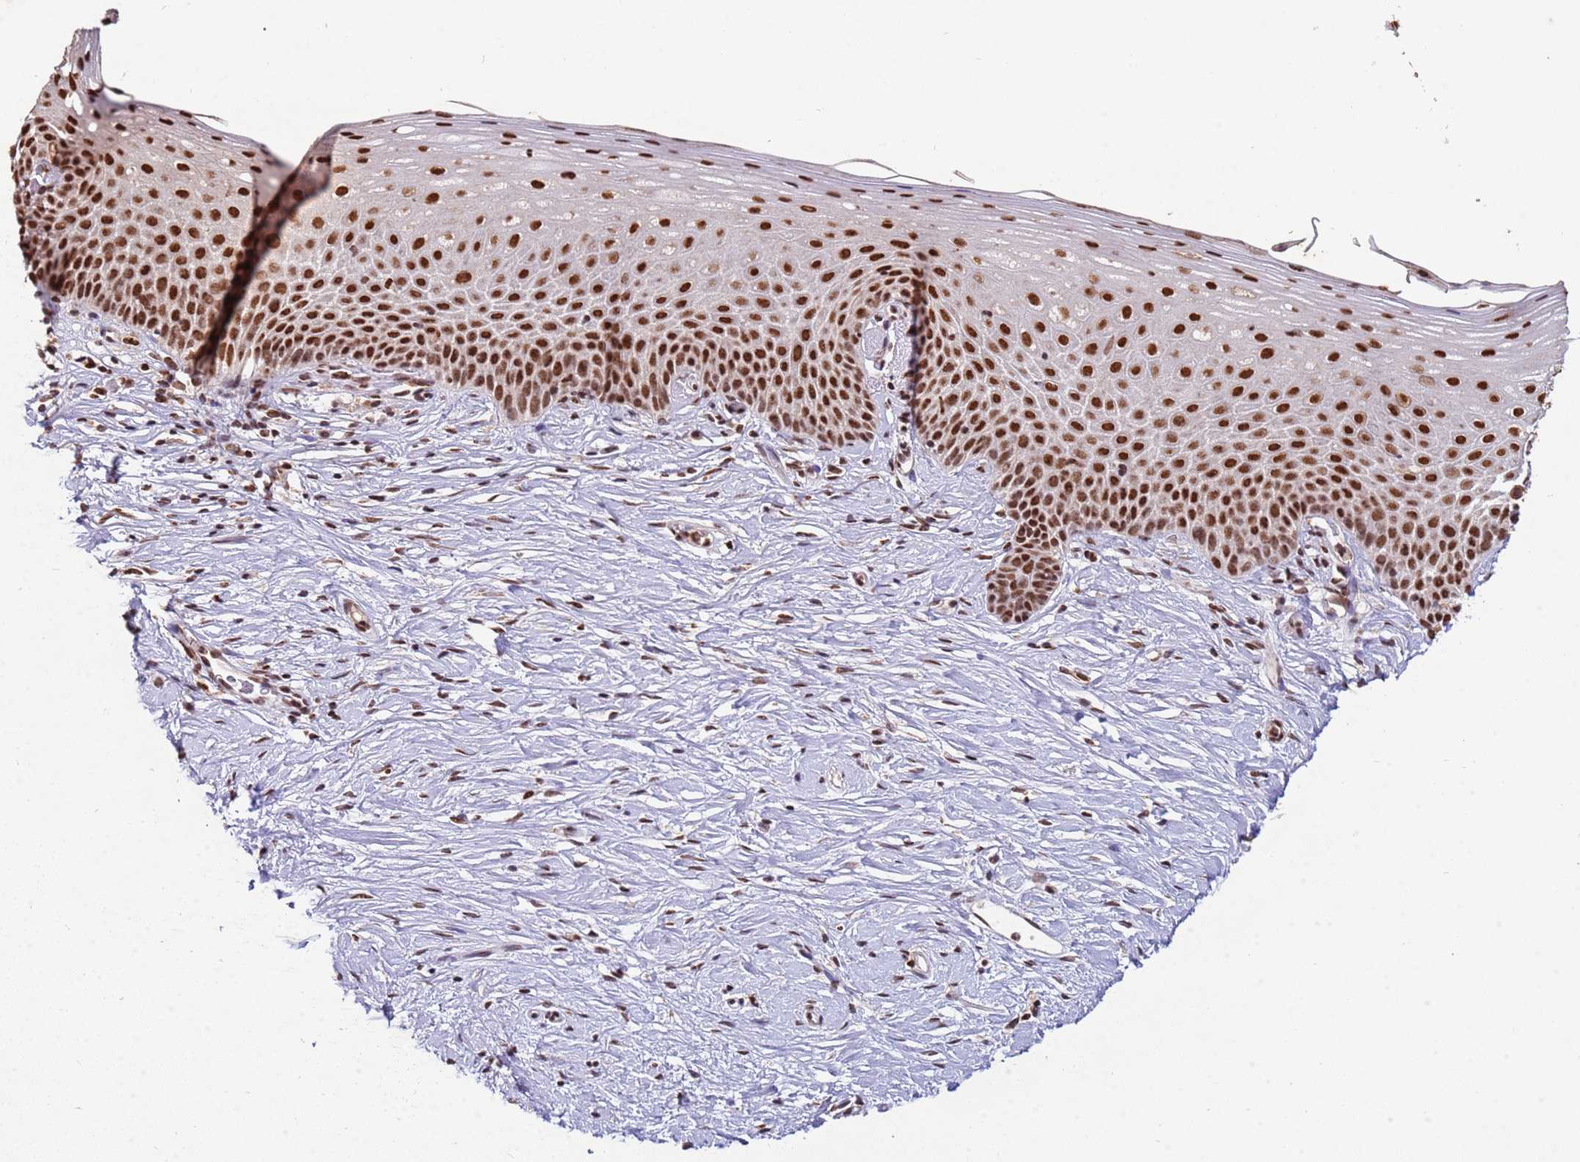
{"staining": {"intensity": "strong", "quantity": ">75%", "location": "nuclear"}, "tissue": "cervix", "cell_type": "Glandular cells", "image_type": "normal", "snomed": [{"axis": "morphology", "description": "Normal tissue, NOS"}, {"axis": "topography", "description": "Cervix"}], "caption": "DAB immunohistochemical staining of benign human cervix demonstrates strong nuclear protein expression in about >75% of glandular cells.", "gene": "ESF1", "patient": {"sex": "female", "age": 57}}